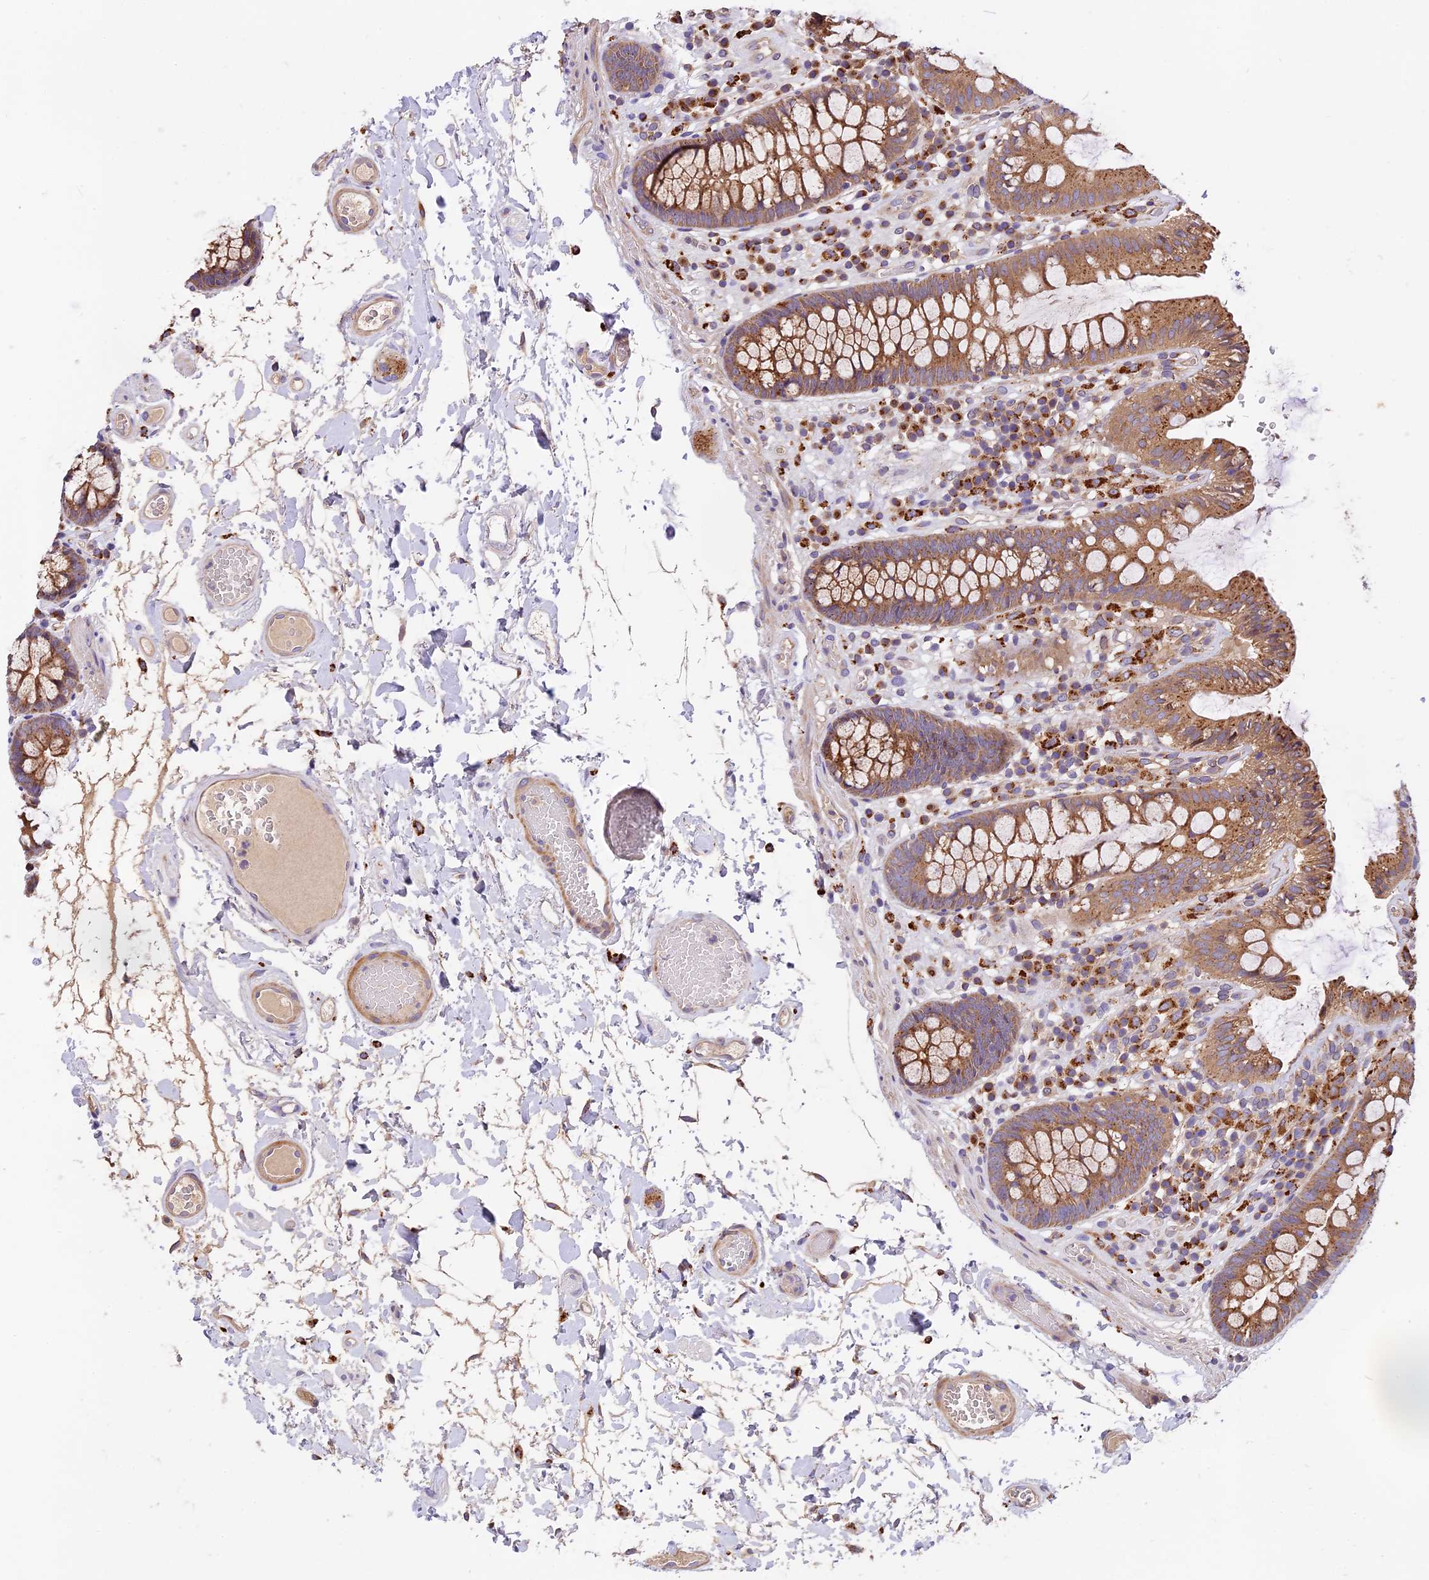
{"staining": {"intensity": "weak", "quantity": ">75%", "location": "cytoplasmic/membranous"}, "tissue": "colon", "cell_type": "Endothelial cells", "image_type": "normal", "snomed": [{"axis": "morphology", "description": "Normal tissue, NOS"}, {"axis": "topography", "description": "Colon"}], "caption": "The histopathology image demonstrates a brown stain indicating the presence of a protein in the cytoplasmic/membranous of endothelial cells in colon. (DAB IHC with brightfield microscopy, high magnification).", "gene": "COPE", "patient": {"sex": "male", "age": 84}}